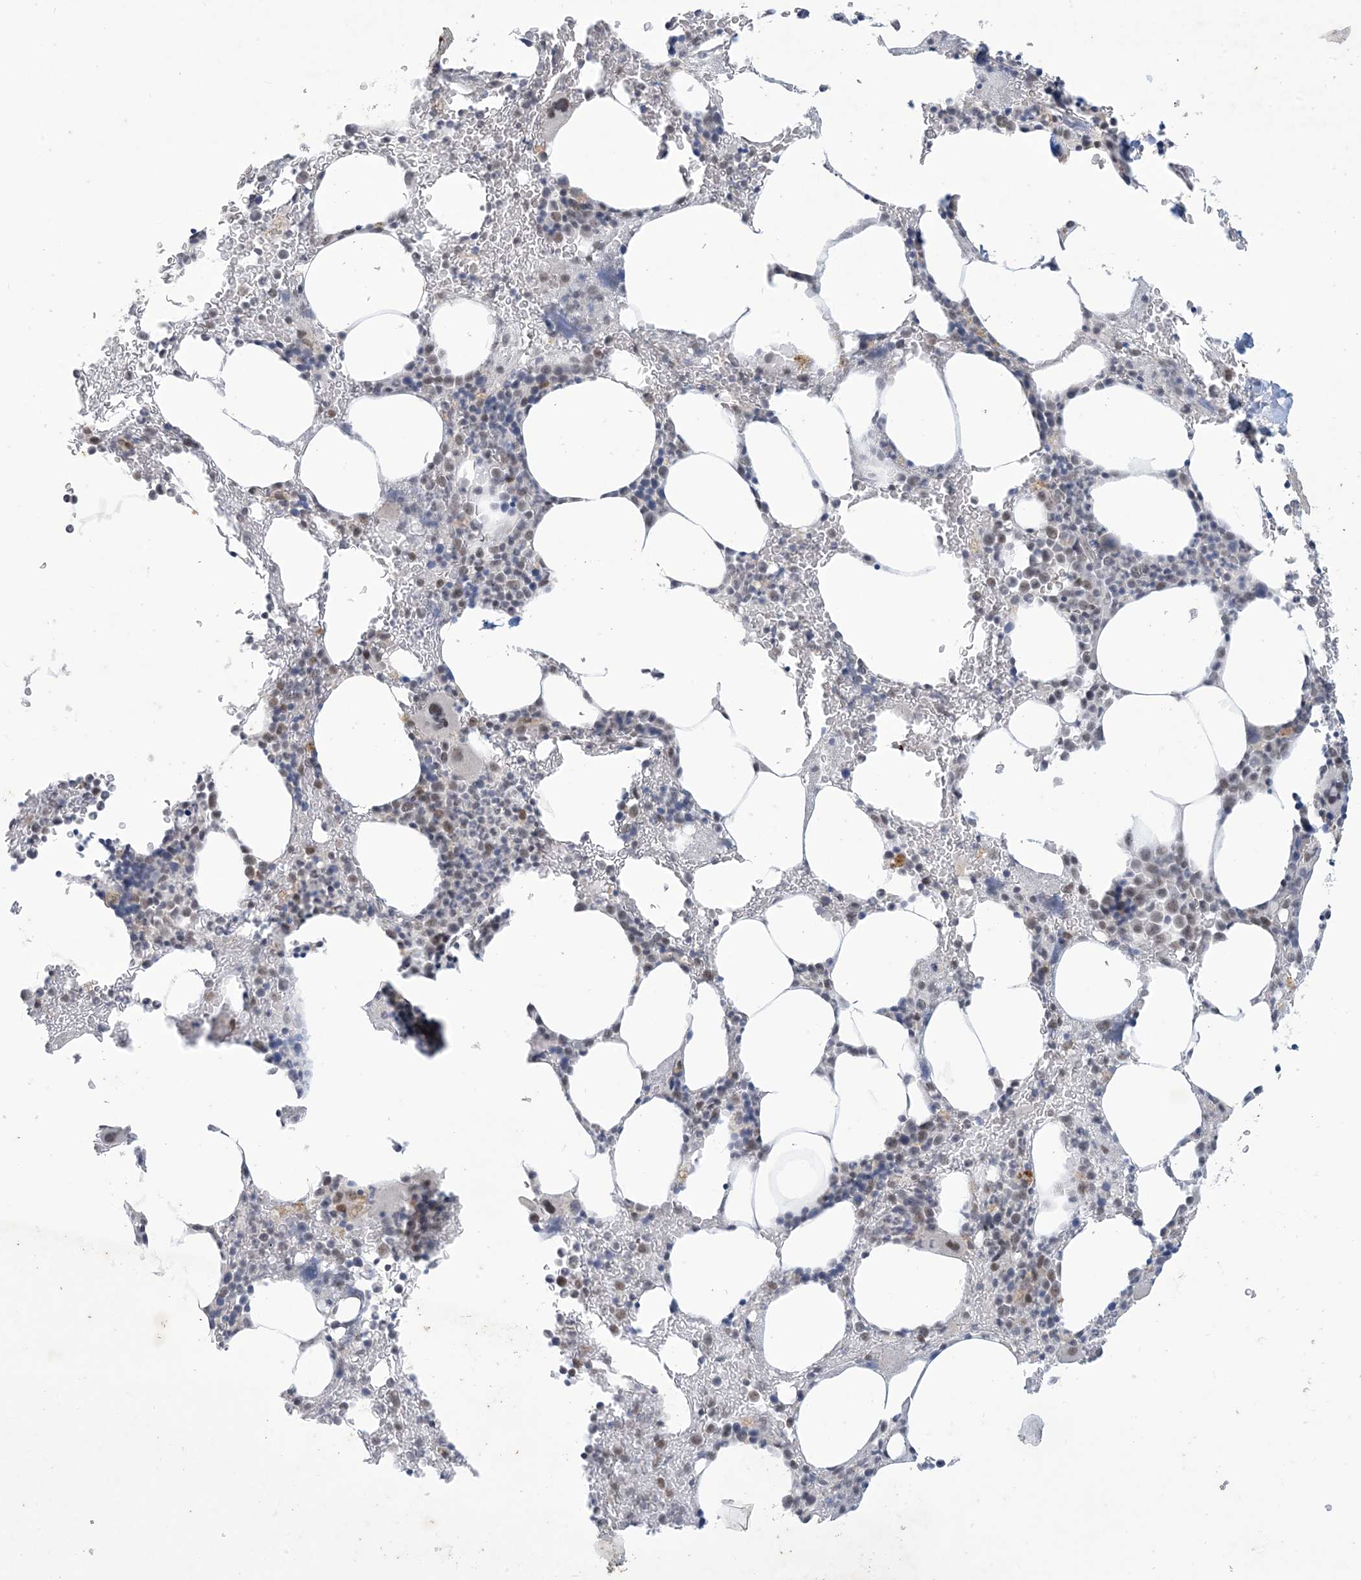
{"staining": {"intensity": "weak", "quantity": "25%-75%", "location": "nuclear"}, "tissue": "bone marrow", "cell_type": "Hematopoietic cells", "image_type": "normal", "snomed": [{"axis": "morphology", "description": "Normal tissue, NOS"}, {"axis": "topography", "description": "Bone marrow"}], "caption": "Protein staining of normal bone marrow demonstrates weak nuclear staining in approximately 25%-75% of hematopoietic cells.", "gene": "ZNF674", "patient": {"sex": "male"}}